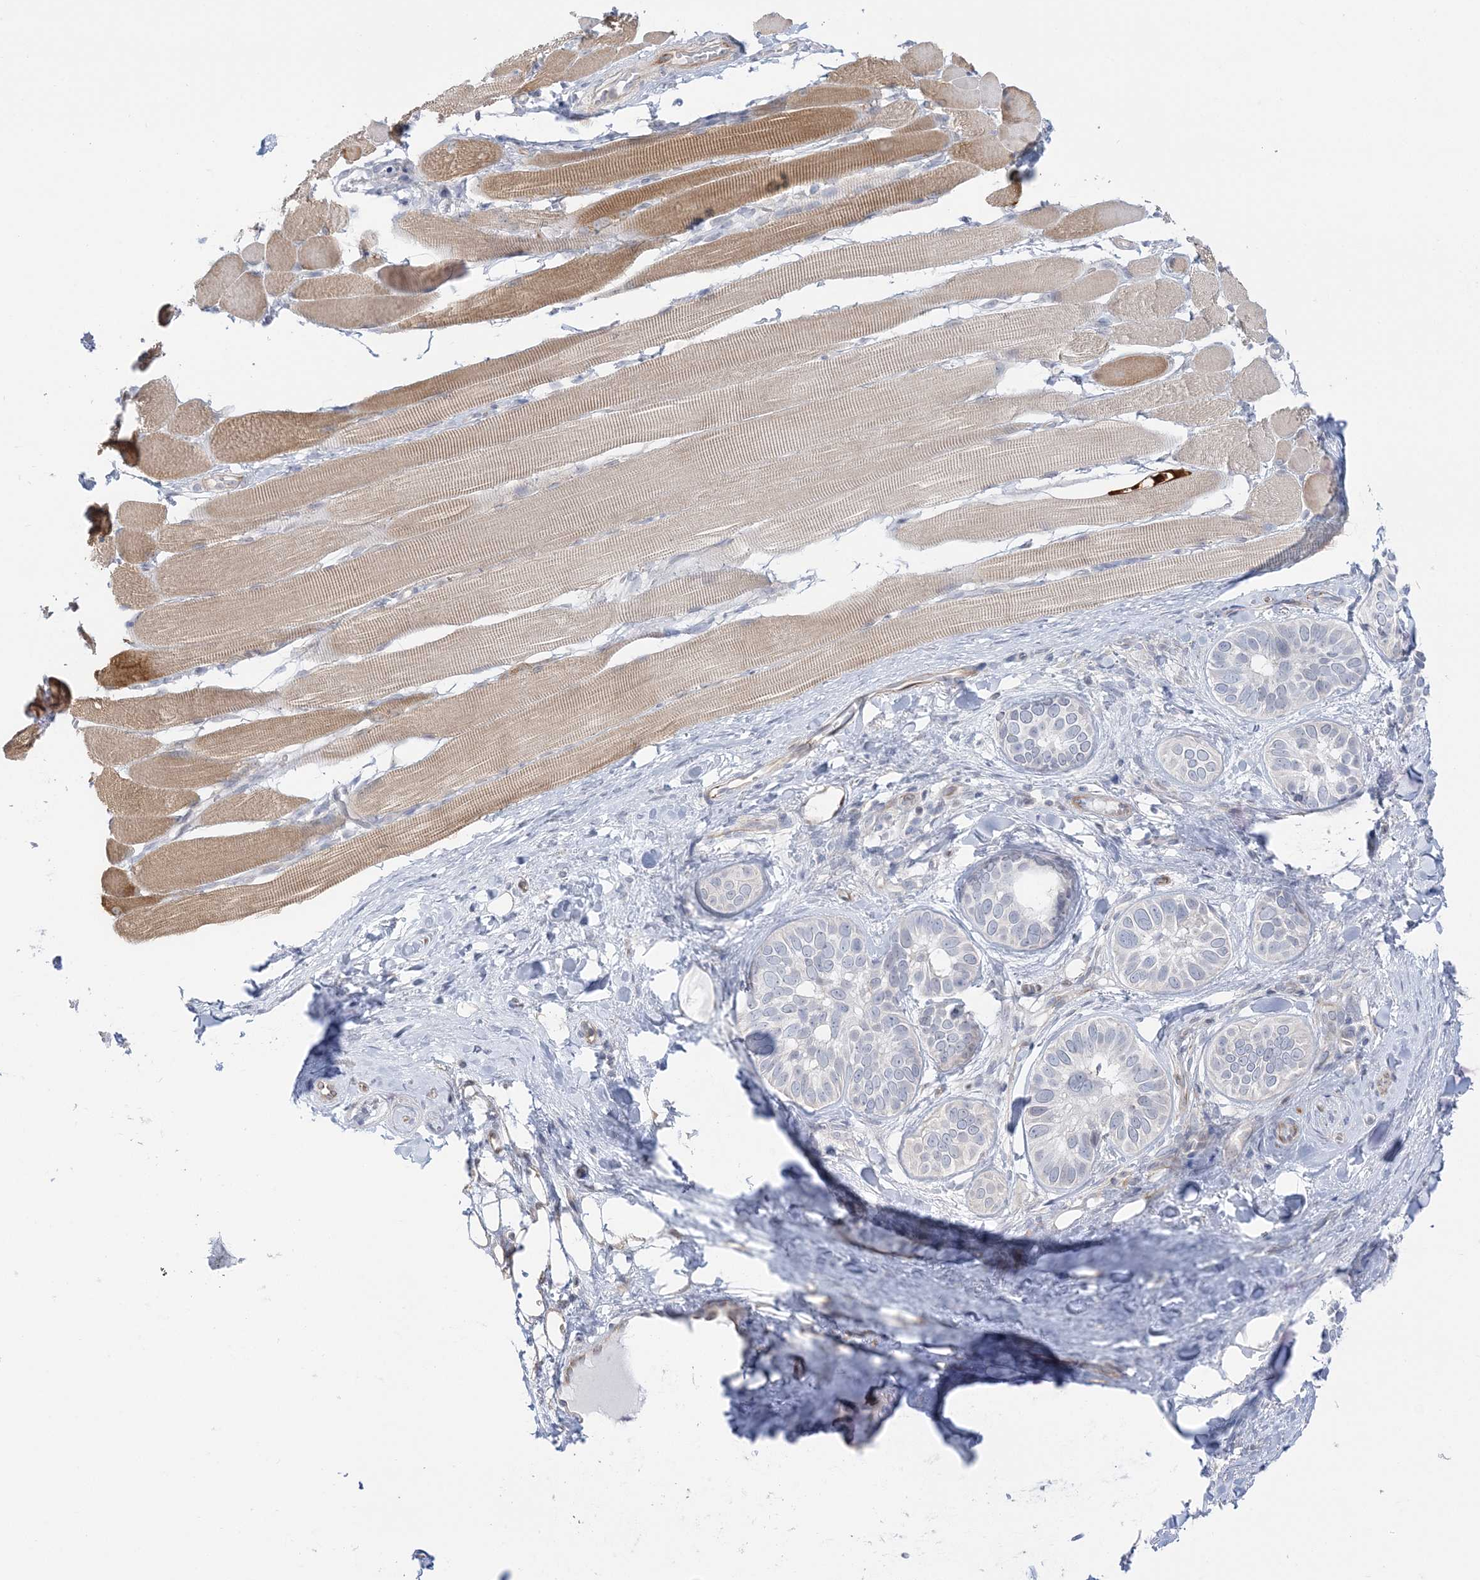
{"staining": {"intensity": "negative", "quantity": "none", "location": "none"}, "tissue": "skin cancer", "cell_type": "Tumor cells", "image_type": "cancer", "snomed": [{"axis": "morphology", "description": "Basal cell carcinoma"}, {"axis": "topography", "description": "Skin"}], "caption": "The histopathology image displays no significant positivity in tumor cells of skin cancer (basal cell carcinoma).", "gene": "THADA", "patient": {"sex": "male", "age": 62}}